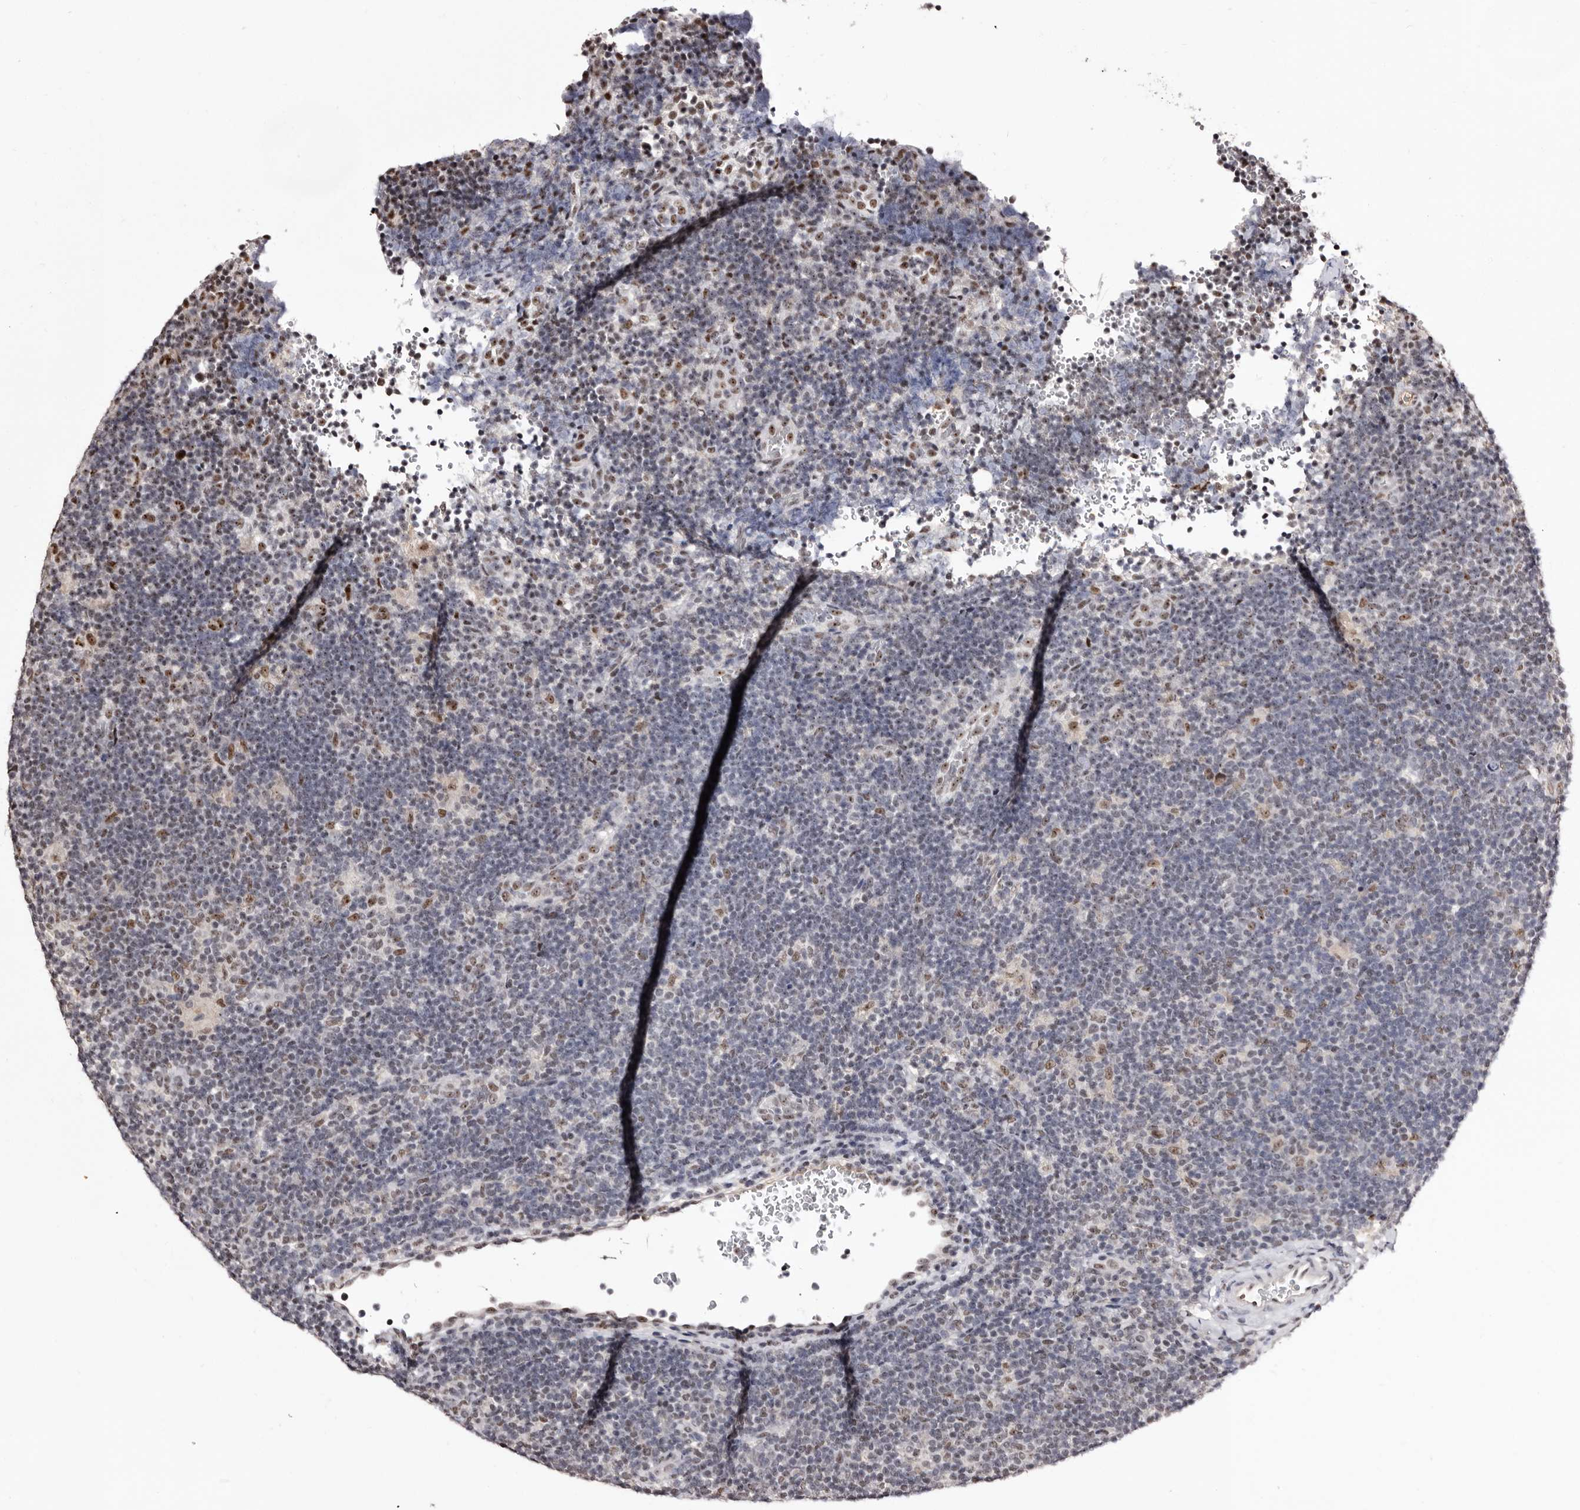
{"staining": {"intensity": "moderate", "quantity": ">75%", "location": "nuclear"}, "tissue": "lymphoma", "cell_type": "Tumor cells", "image_type": "cancer", "snomed": [{"axis": "morphology", "description": "Hodgkin's disease, NOS"}, {"axis": "topography", "description": "Lymph node"}], "caption": "Approximately >75% of tumor cells in human Hodgkin's disease display moderate nuclear protein staining as visualized by brown immunohistochemical staining.", "gene": "ANAPC11", "patient": {"sex": "female", "age": 57}}